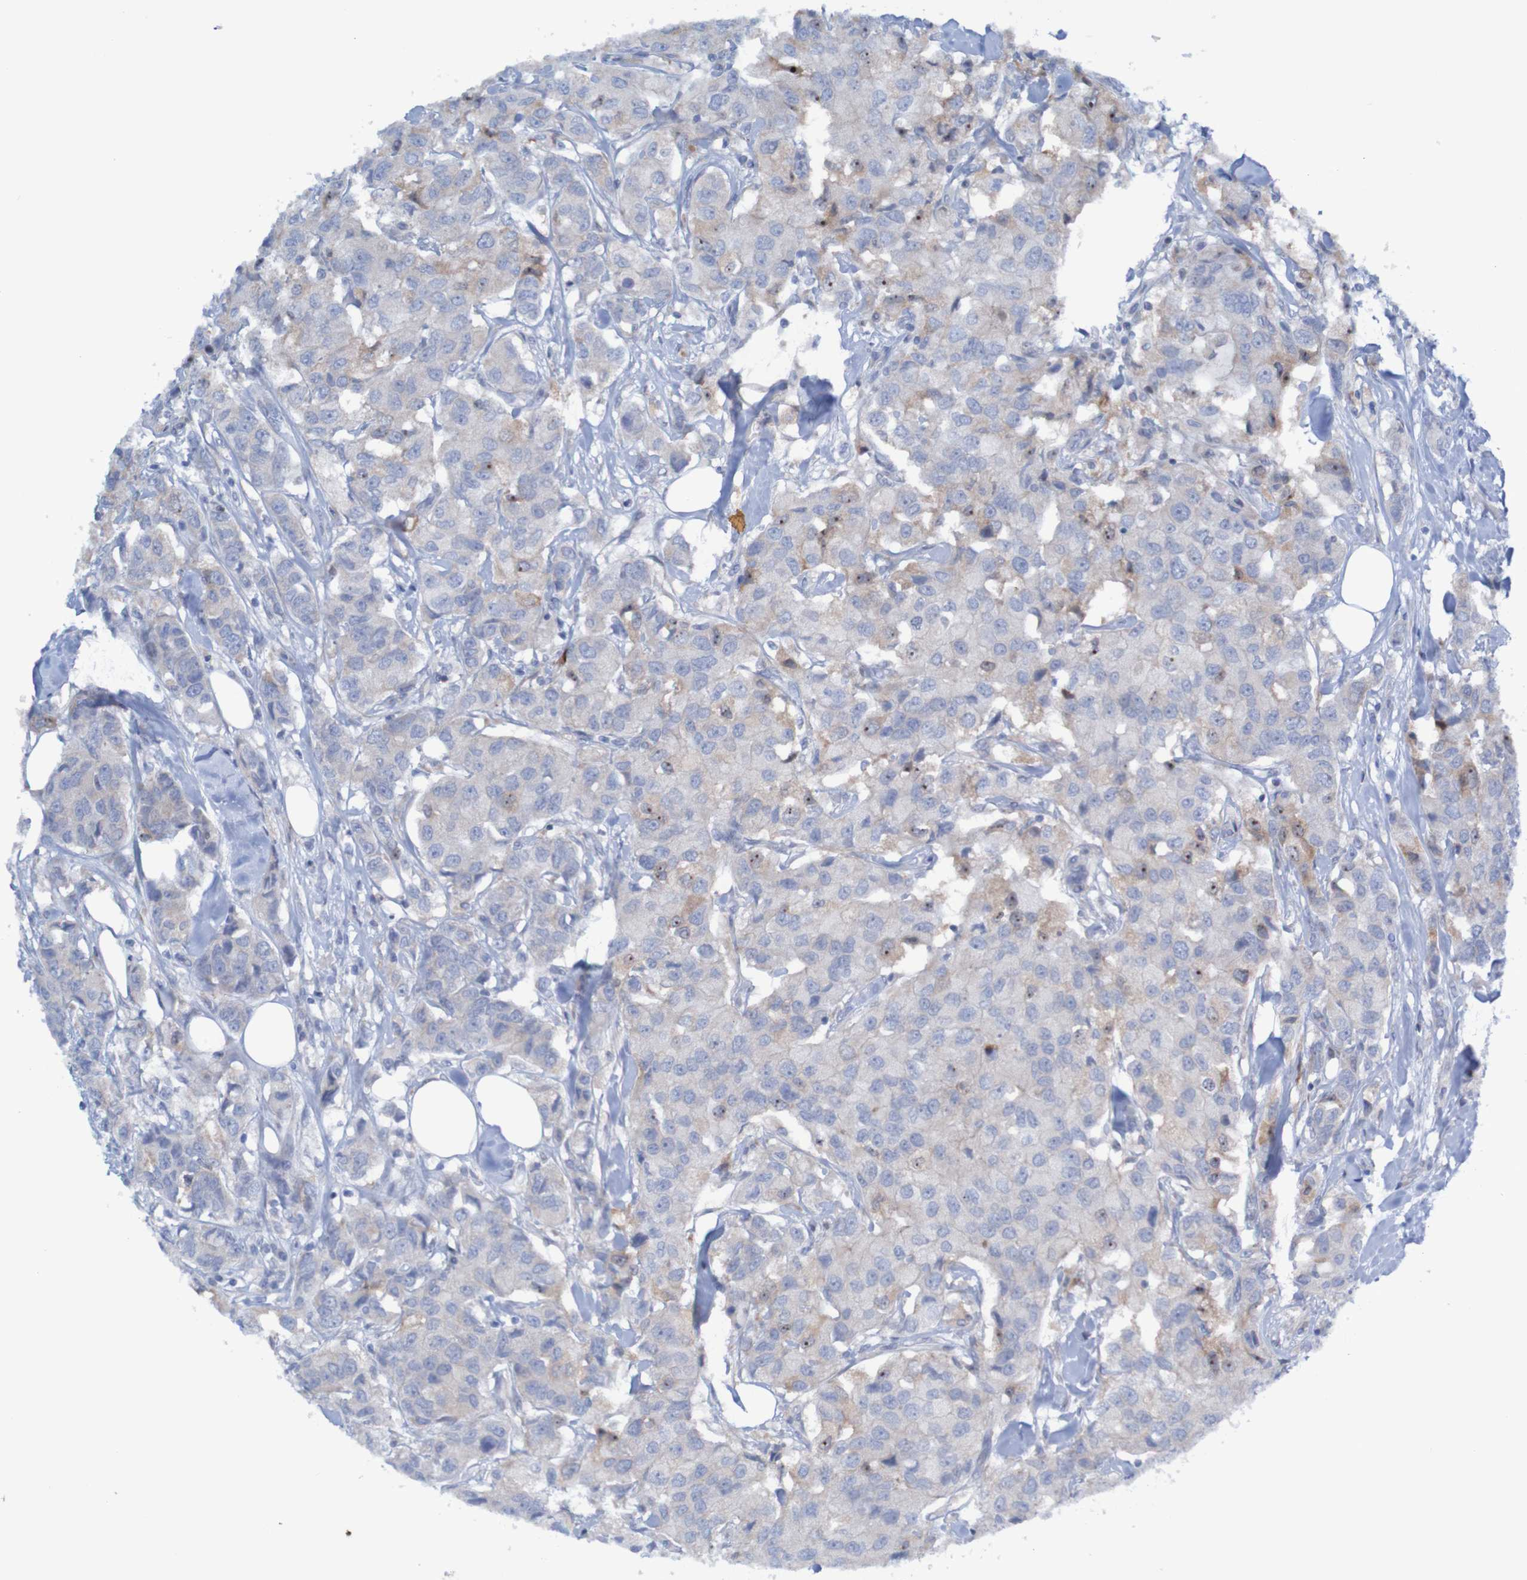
{"staining": {"intensity": "moderate", "quantity": "25%-75%", "location": "cytoplasmic/membranous,nuclear"}, "tissue": "breast cancer", "cell_type": "Tumor cells", "image_type": "cancer", "snomed": [{"axis": "morphology", "description": "Duct carcinoma"}, {"axis": "topography", "description": "Breast"}], "caption": "Breast cancer (infiltrating ductal carcinoma) tissue displays moderate cytoplasmic/membranous and nuclear expression in about 25%-75% of tumor cells, visualized by immunohistochemistry.", "gene": "ANGPT4", "patient": {"sex": "female", "age": 80}}